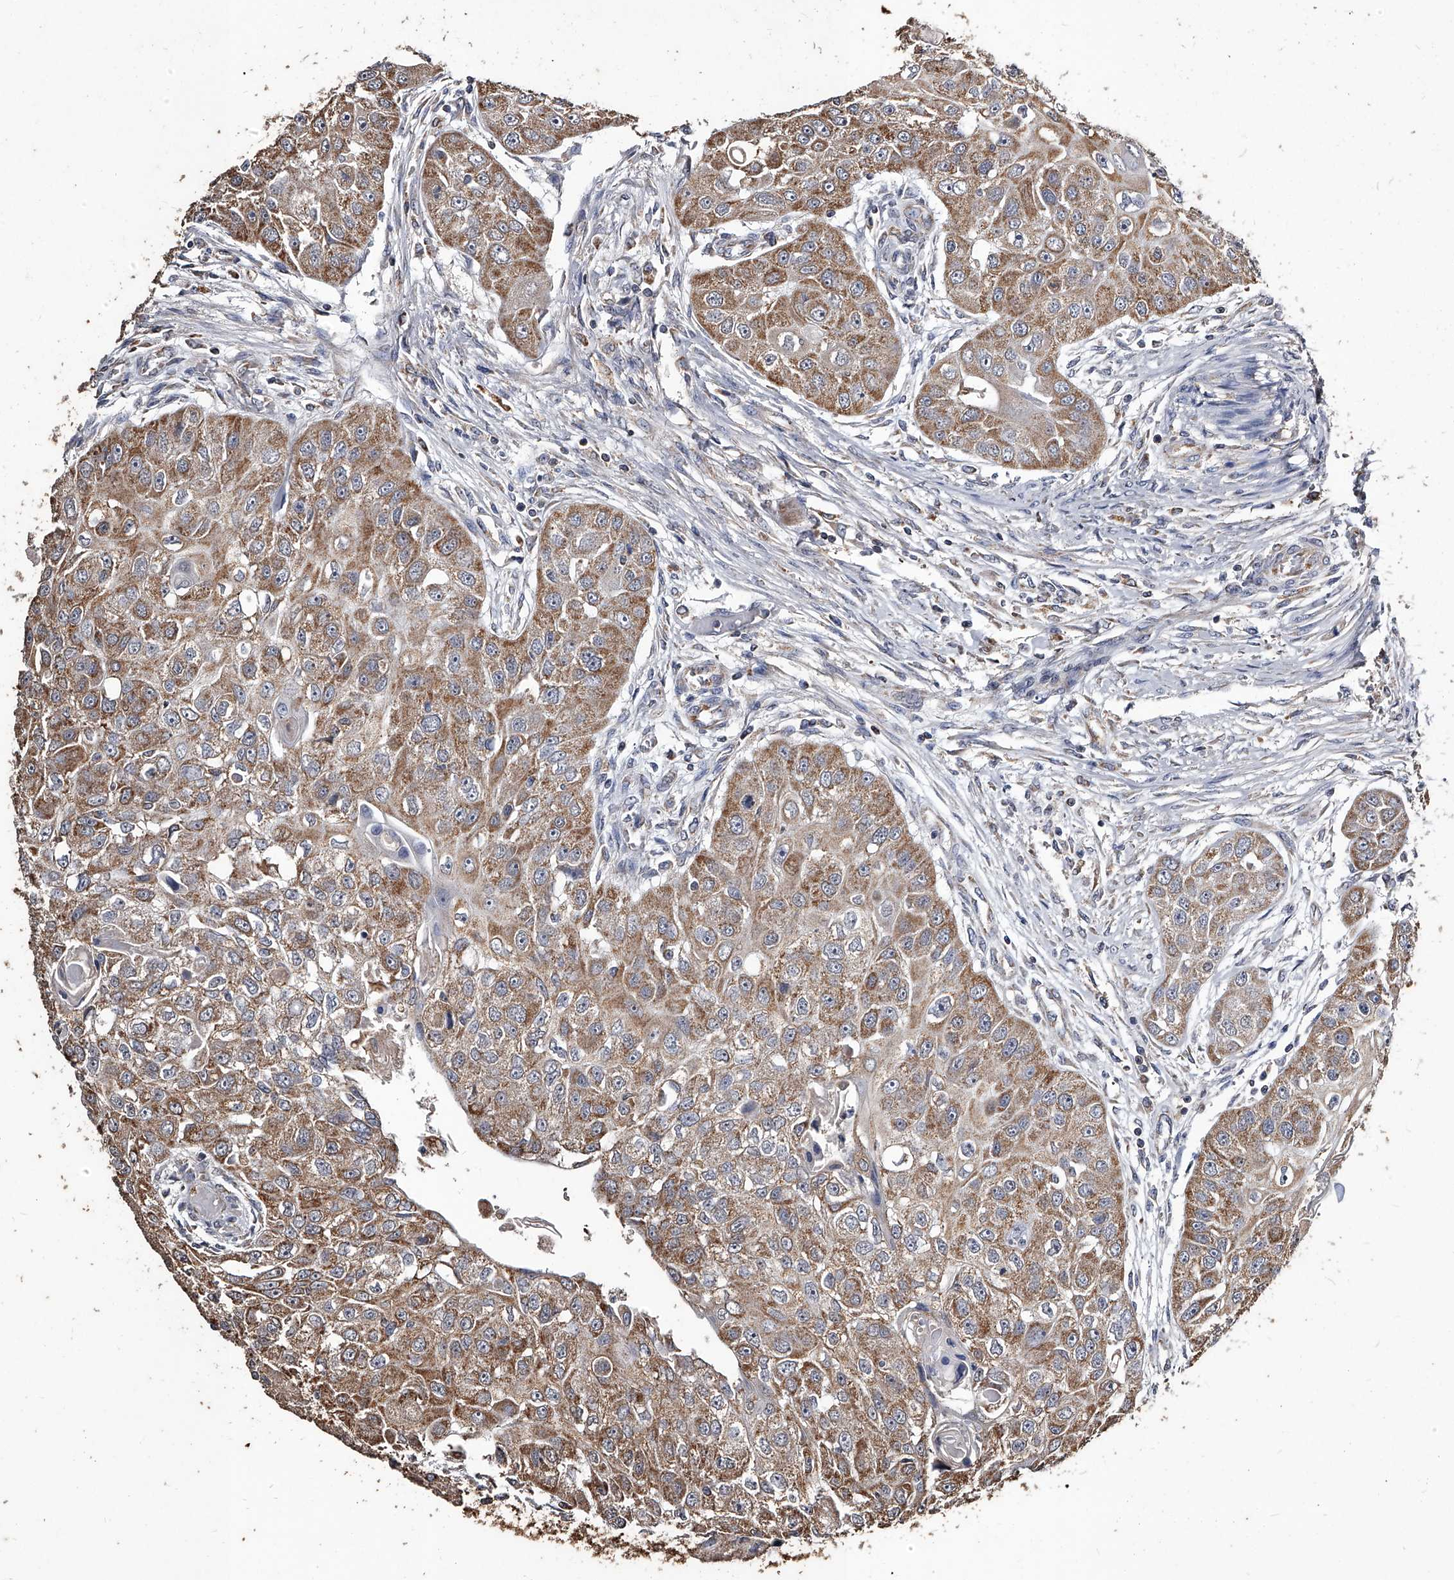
{"staining": {"intensity": "moderate", "quantity": ">75%", "location": "cytoplasmic/membranous"}, "tissue": "head and neck cancer", "cell_type": "Tumor cells", "image_type": "cancer", "snomed": [{"axis": "morphology", "description": "Normal tissue, NOS"}, {"axis": "morphology", "description": "Squamous cell carcinoma, NOS"}, {"axis": "topography", "description": "Skeletal muscle"}, {"axis": "topography", "description": "Head-Neck"}], "caption": "Immunohistochemical staining of head and neck cancer (squamous cell carcinoma) exhibits medium levels of moderate cytoplasmic/membranous protein expression in approximately >75% of tumor cells.", "gene": "GPR183", "patient": {"sex": "male", "age": 51}}